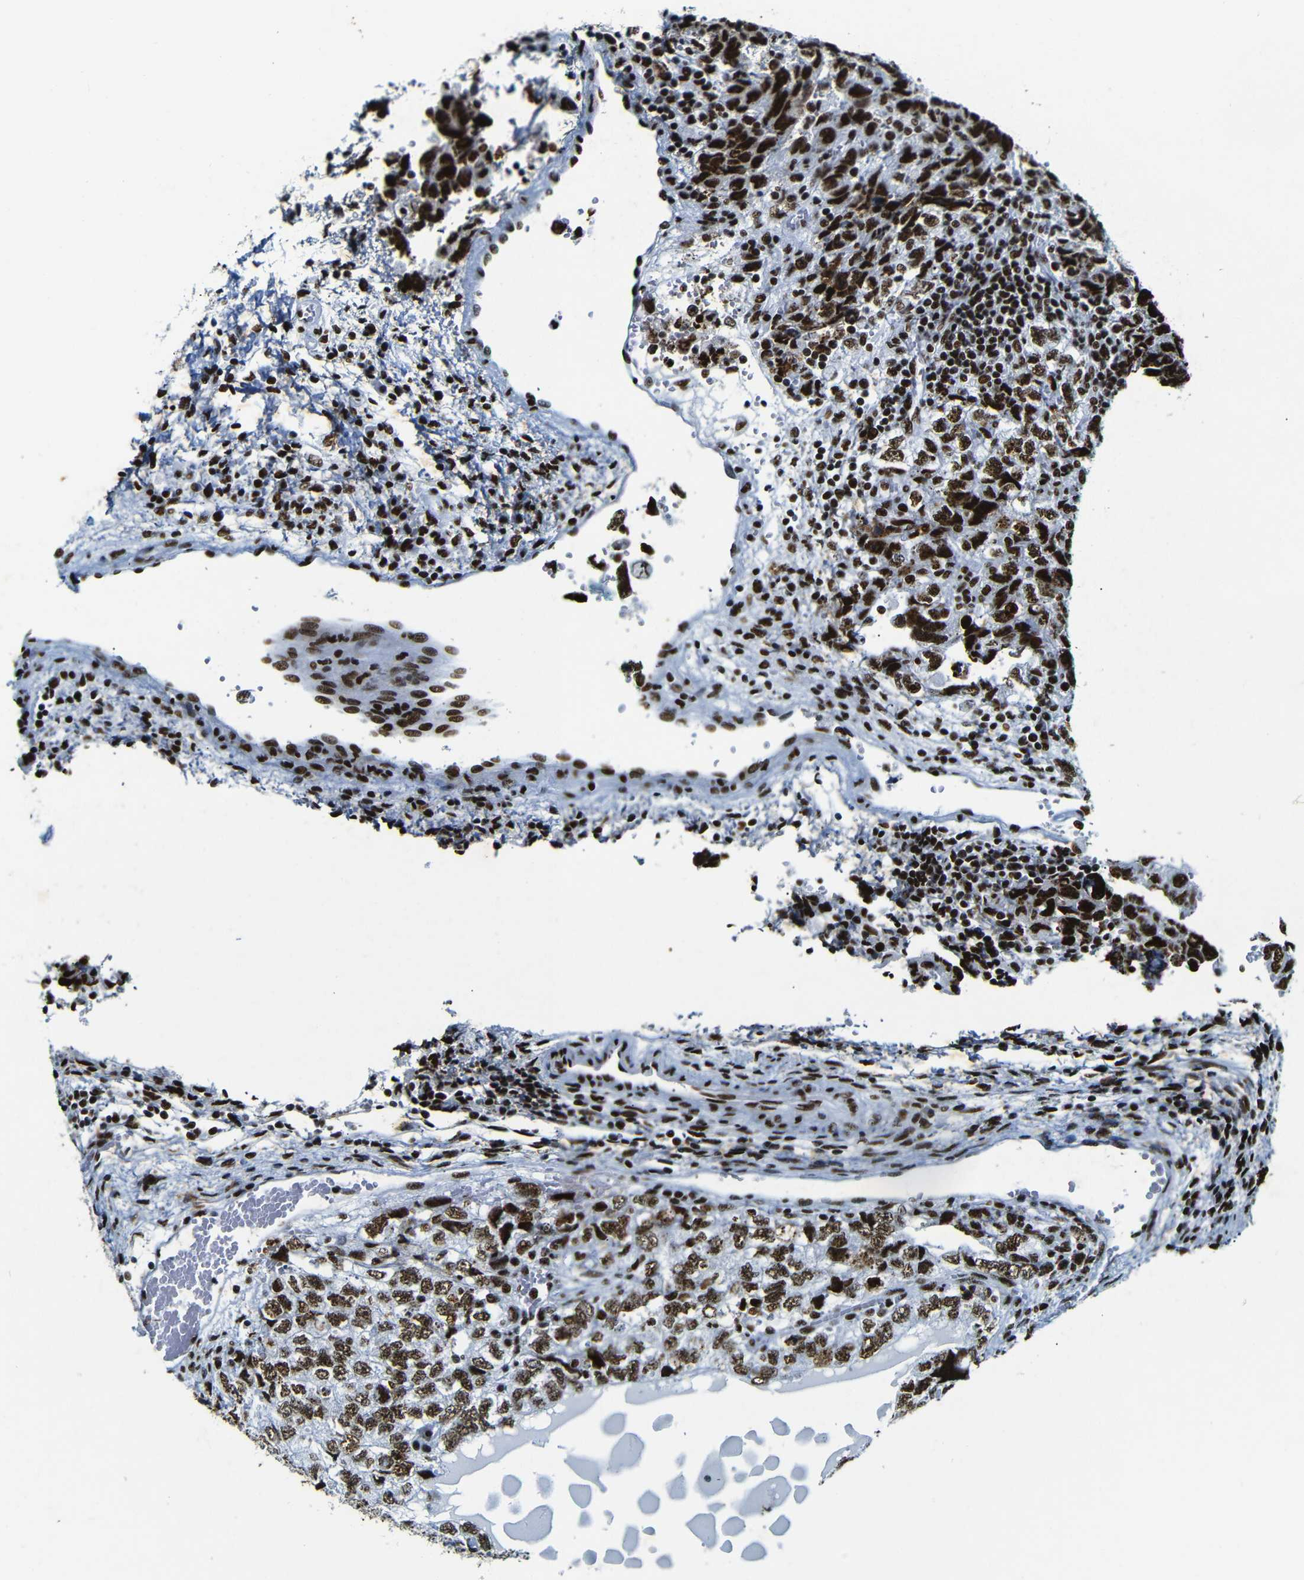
{"staining": {"intensity": "strong", "quantity": ">75%", "location": "nuclear"}, "tissue": "testis cancer", "cell_type": "Tumor cells", "image_type": "cancer", "snomed": [{"axis": "morphology", "description": "Carcinoma, Embryonal, NOS"}, {"axis": "topography", "description": "Testis"}], "caption": "There is high levels of strong nuclear expression in tumor cells of embryonal carcinoma (testis), as demonstrated by immunohistochemical staining (brown color).", "gene": "SRSF1", "patient": {"sex": "male", "age": 36}}